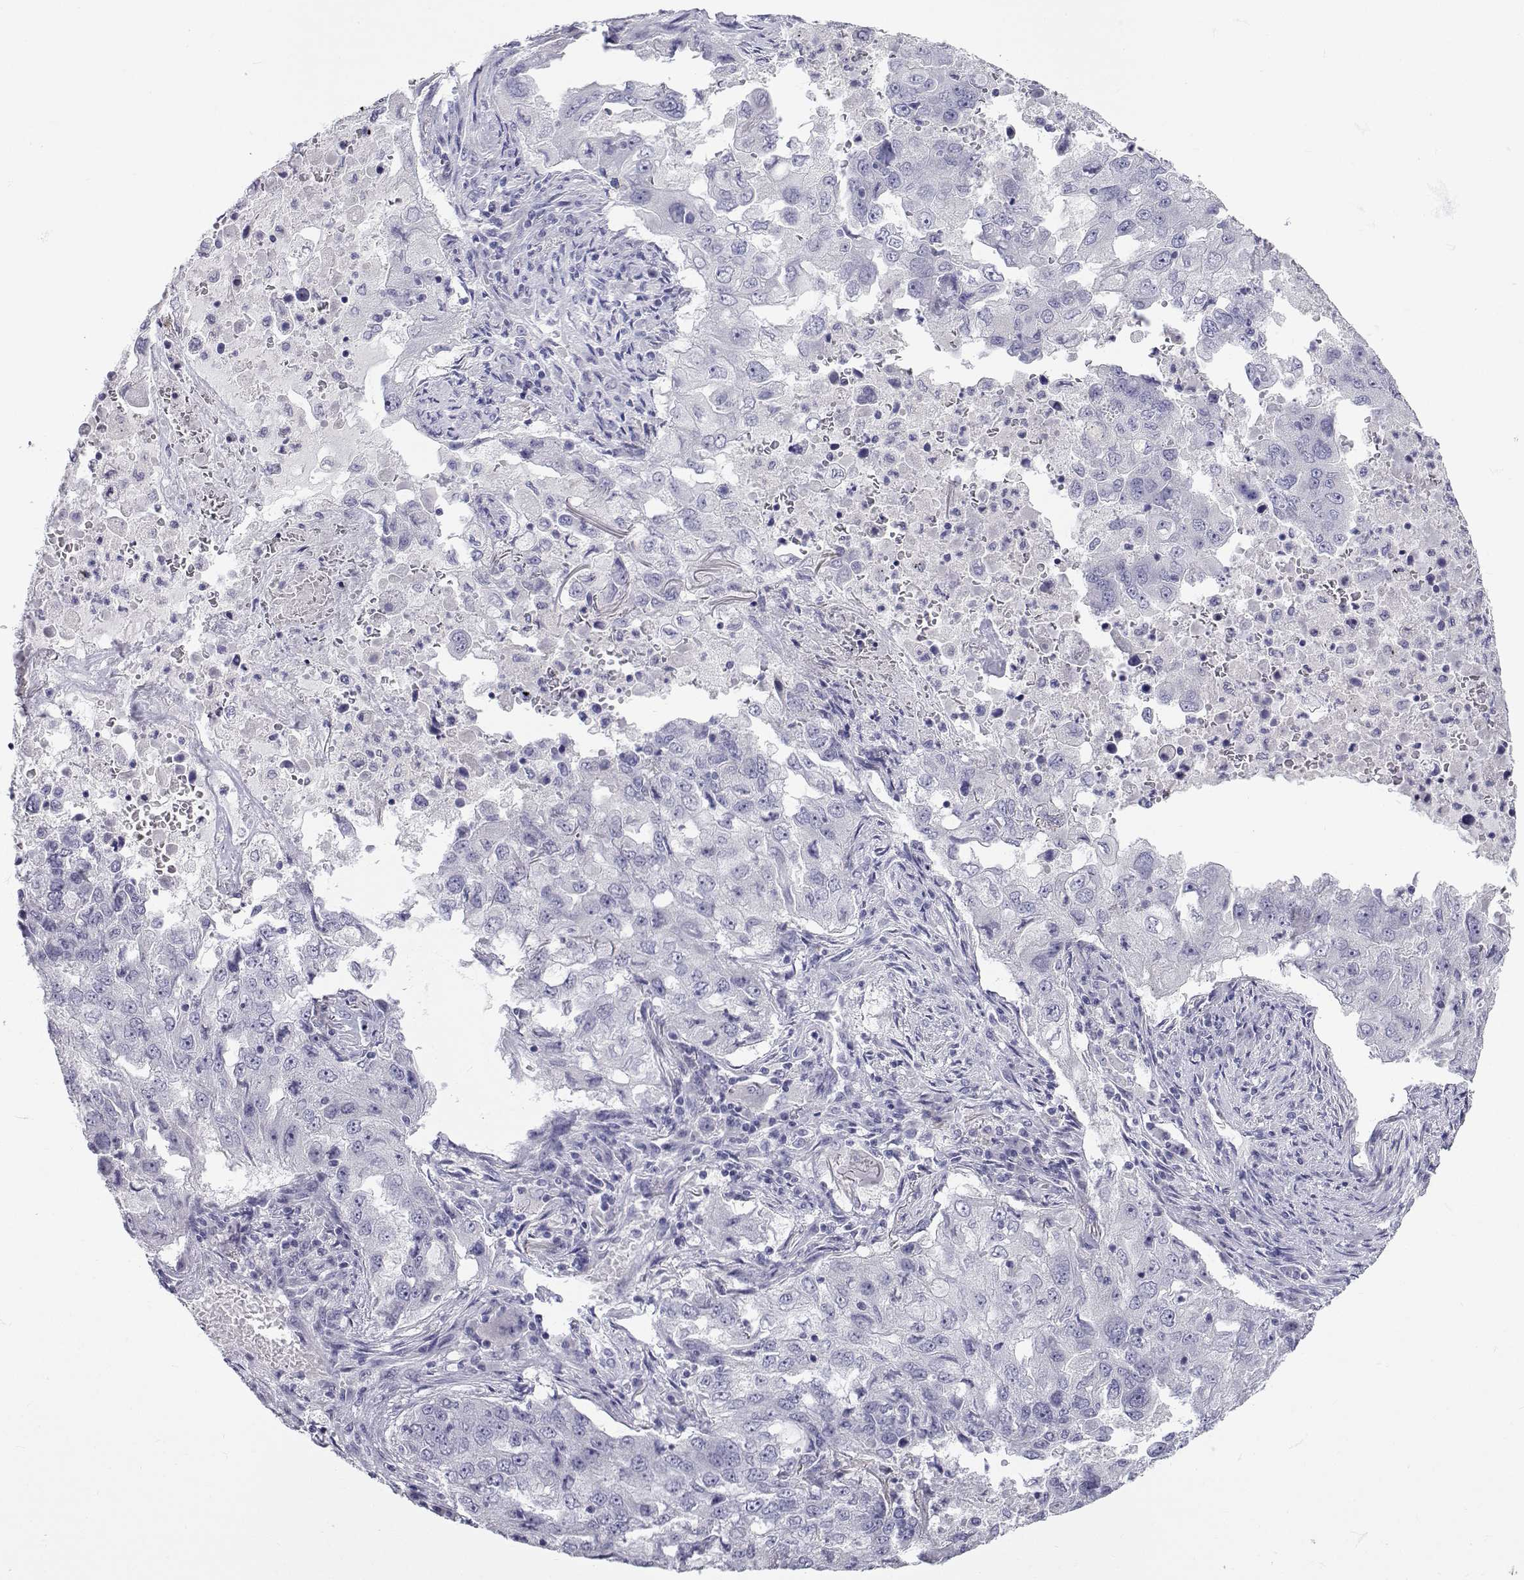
{"staining": {"intensity": "negative", "quantity": "none", "location": "none"}, "tissue": "lung cancer", "cell_type": "Tumor cells", "image_type": "cancer", "snomed": [{"axis": "morphology", "description": "Adenocarcinoma, NOS"}, {"axis": "topography", "description": "Lung"}], "caption": "A high-resolution image shows immunohistochemistry staining of lung adenocarcinoma, which exhibits no significant staining in tumor cells.", "gene": "SLC6A3", "patient": {"sex": "female", "age": 61}}